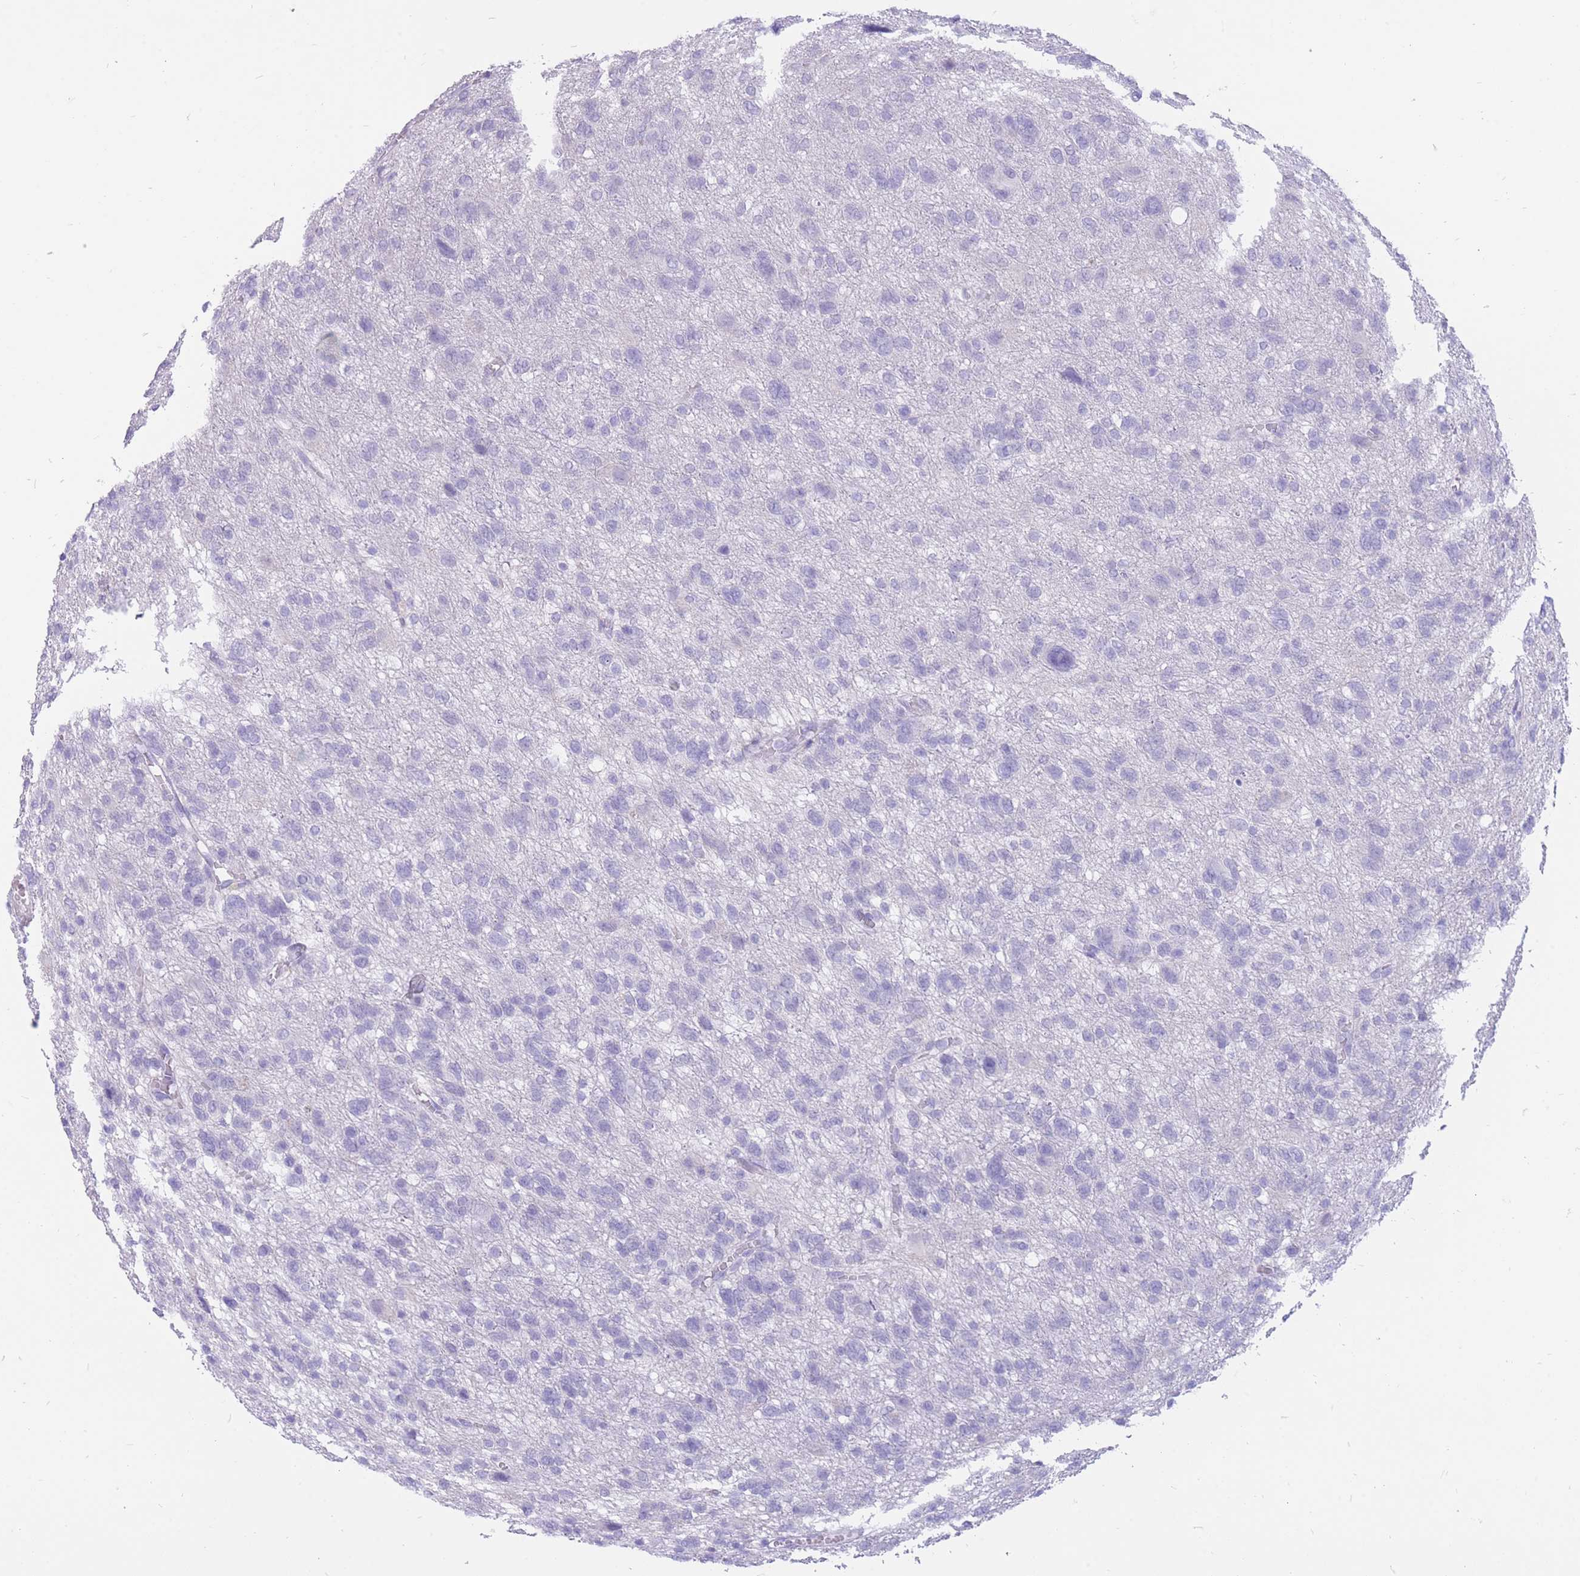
{"staining": {"intensity": "negative", "quantity": "none", "location": "none"}, "tissue": "glioma", "cell_type": "Tumor cells", "image_type": "cancer", "snomed": [{"axis": "morphology", "description": "Glioma, malignant, High grade"}, {"axis": "topography", "description": "Brain"}], "caption": "Tumor cells show no significant expression in glioma.", "gene": "CYP21A2", "patient": {"sex": "female", "age": 59}}